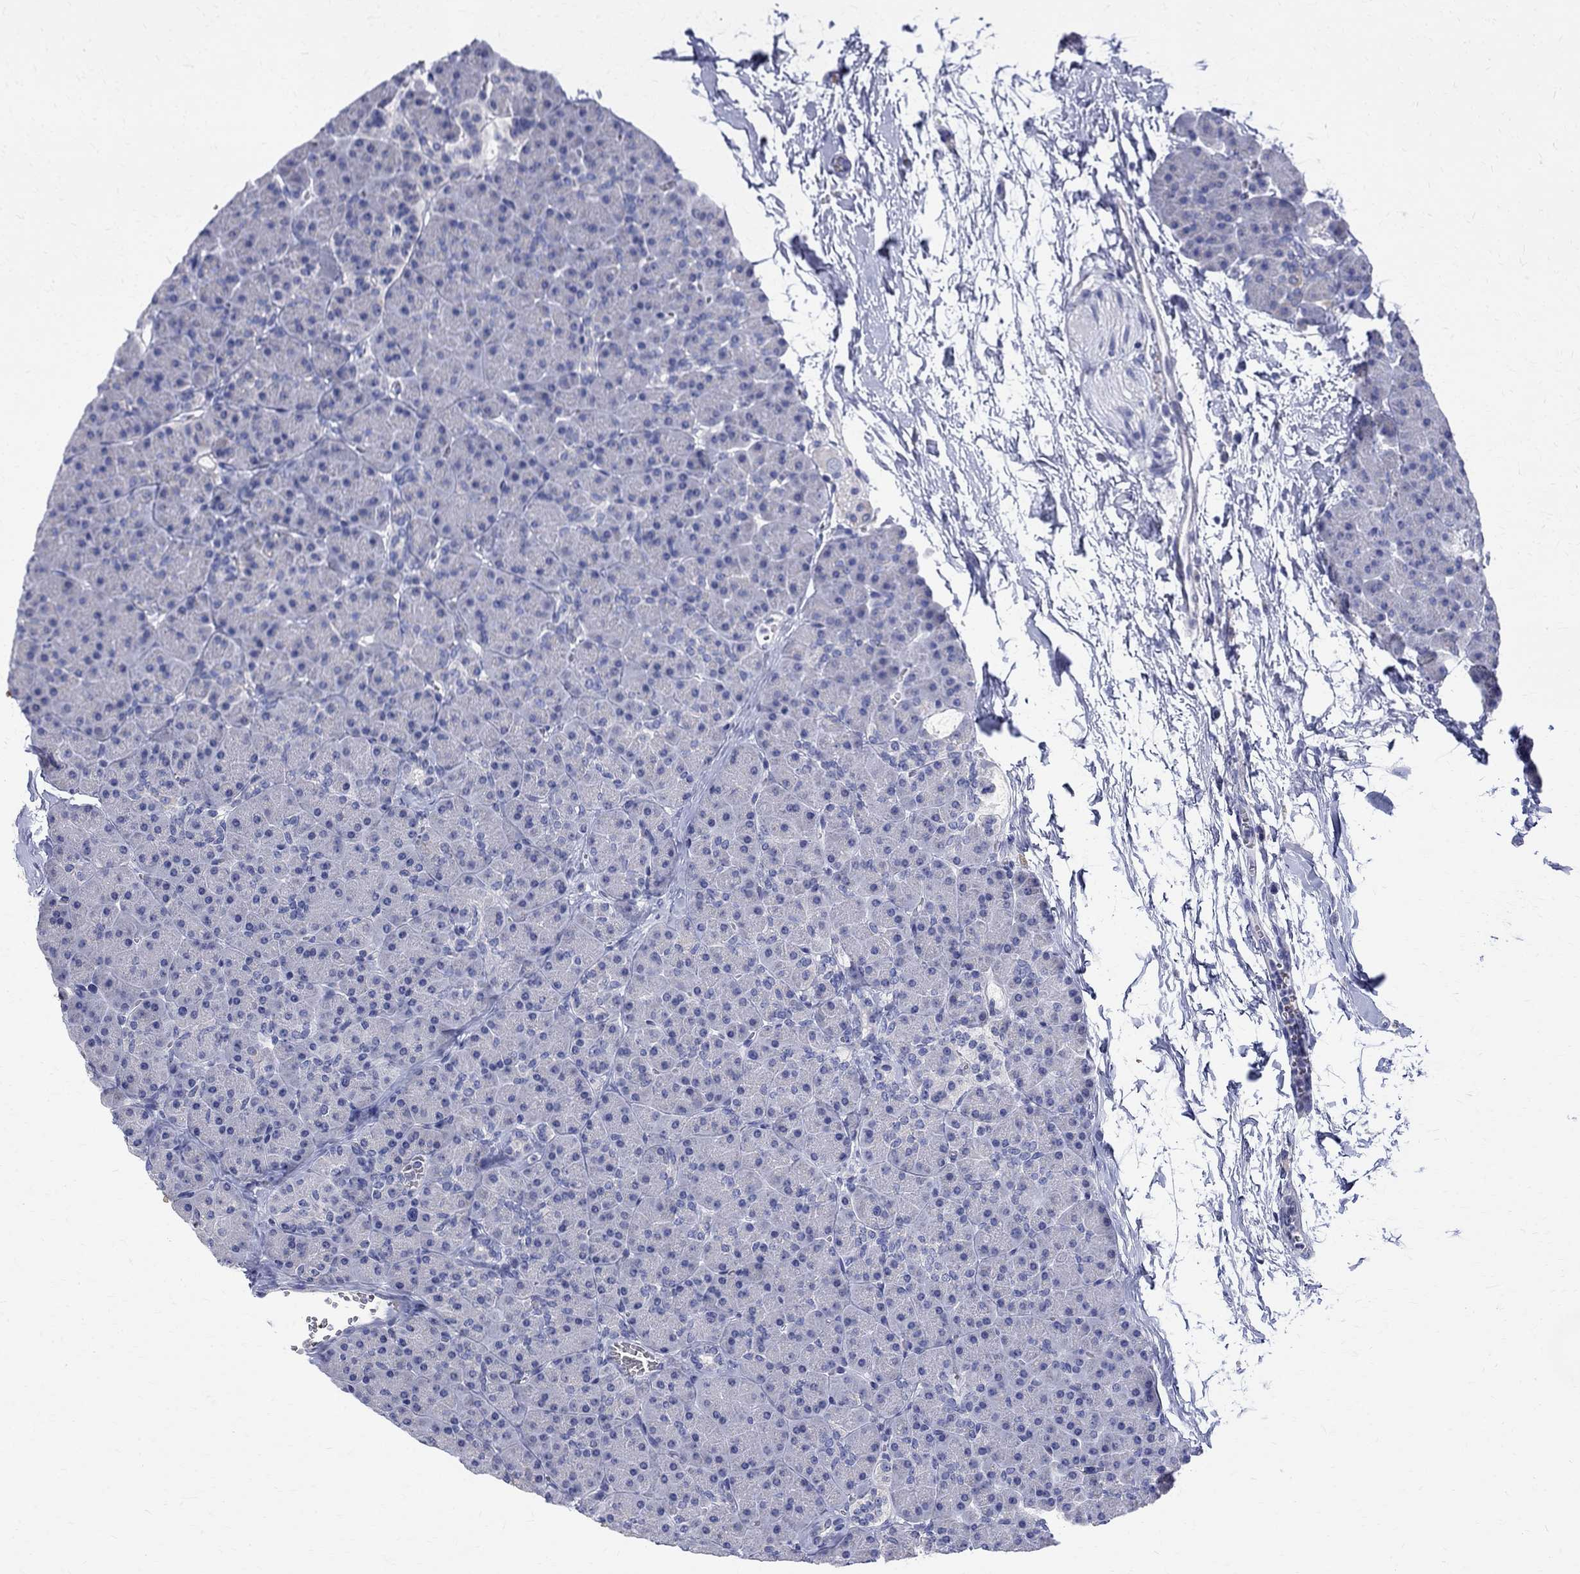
{"staining": {"intensity": "negative", "quantity": "none", "location": "none"}, "tissue": "pancreas", "cell_type": "Exocrine glandular cells", "image_type": "normal", "snomed": [{"axis": "morphology", "description": "Normal tissue, NOS"}, {"axis": "topography", "description": "Pancreas"}], "caption": "IHC image of benign human pancreas stained for a protein (brown), which demonstrates no positivity in exocrine glandular cells. The staining was performed using DAB to visualize the protein expression in brown, while the nuclei were stained in blue with hematoxylin (Magnification: 20x).", "gene": "AGER", "patient": {"sex": "female", "age": 44}}